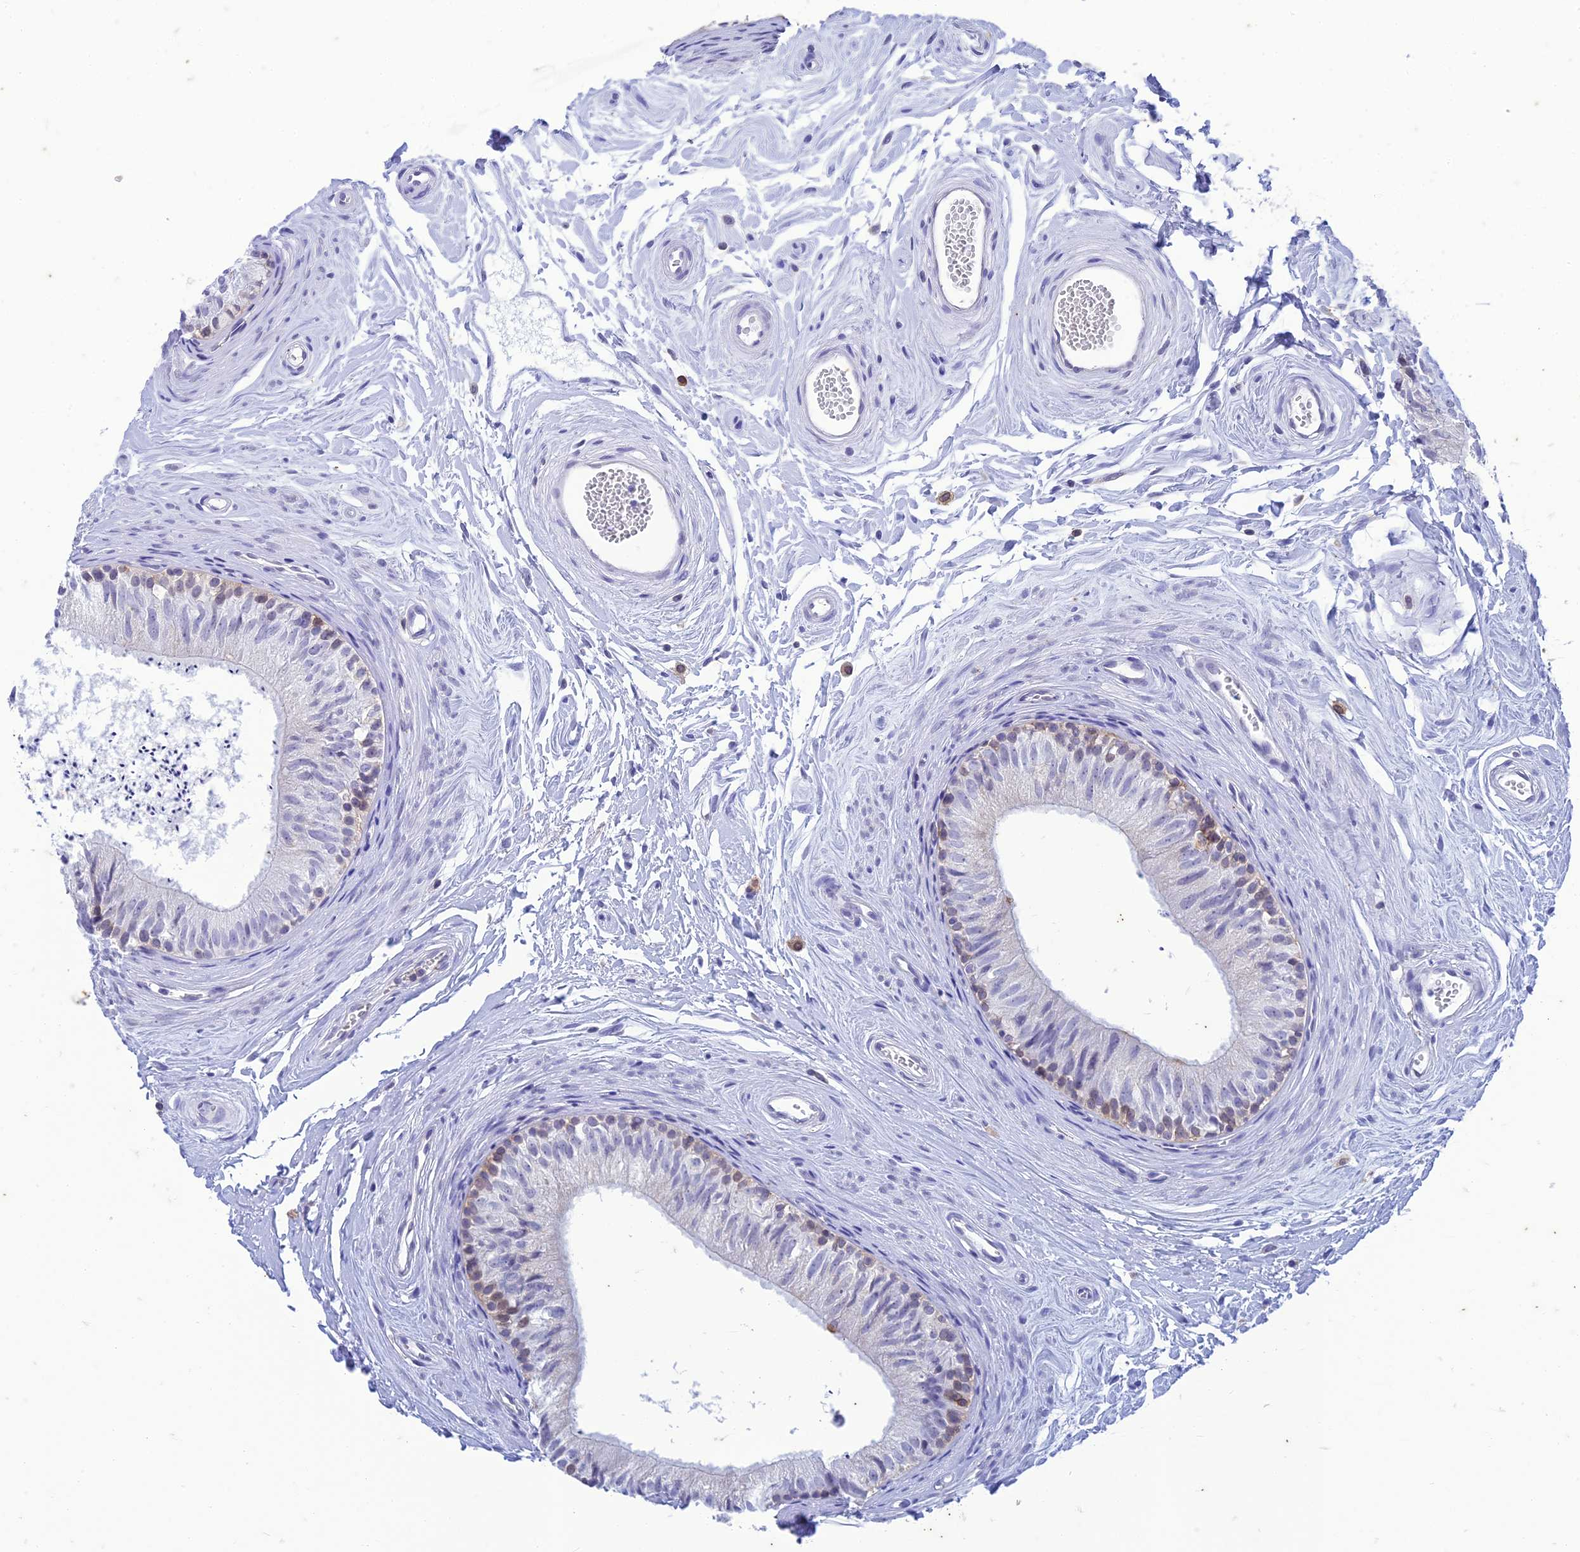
{"staining": {"intensity": "weak", "quantity": "<25%", "location": "cytoplasmic/membranous"}, "tissue": "epididymis", "cell_type": "Glandular cells", "image_type": "normal", "snomed": [{"axis": "morphology", "description": "Normal tissue, NOS"}, {"axis": "topography", "description": "Epididymis"}], "caption": "An image of human epididymis is negative for staining in glandular cells.", "gene": "FGF7", "patient": {"sex": "male", "age": 56}}